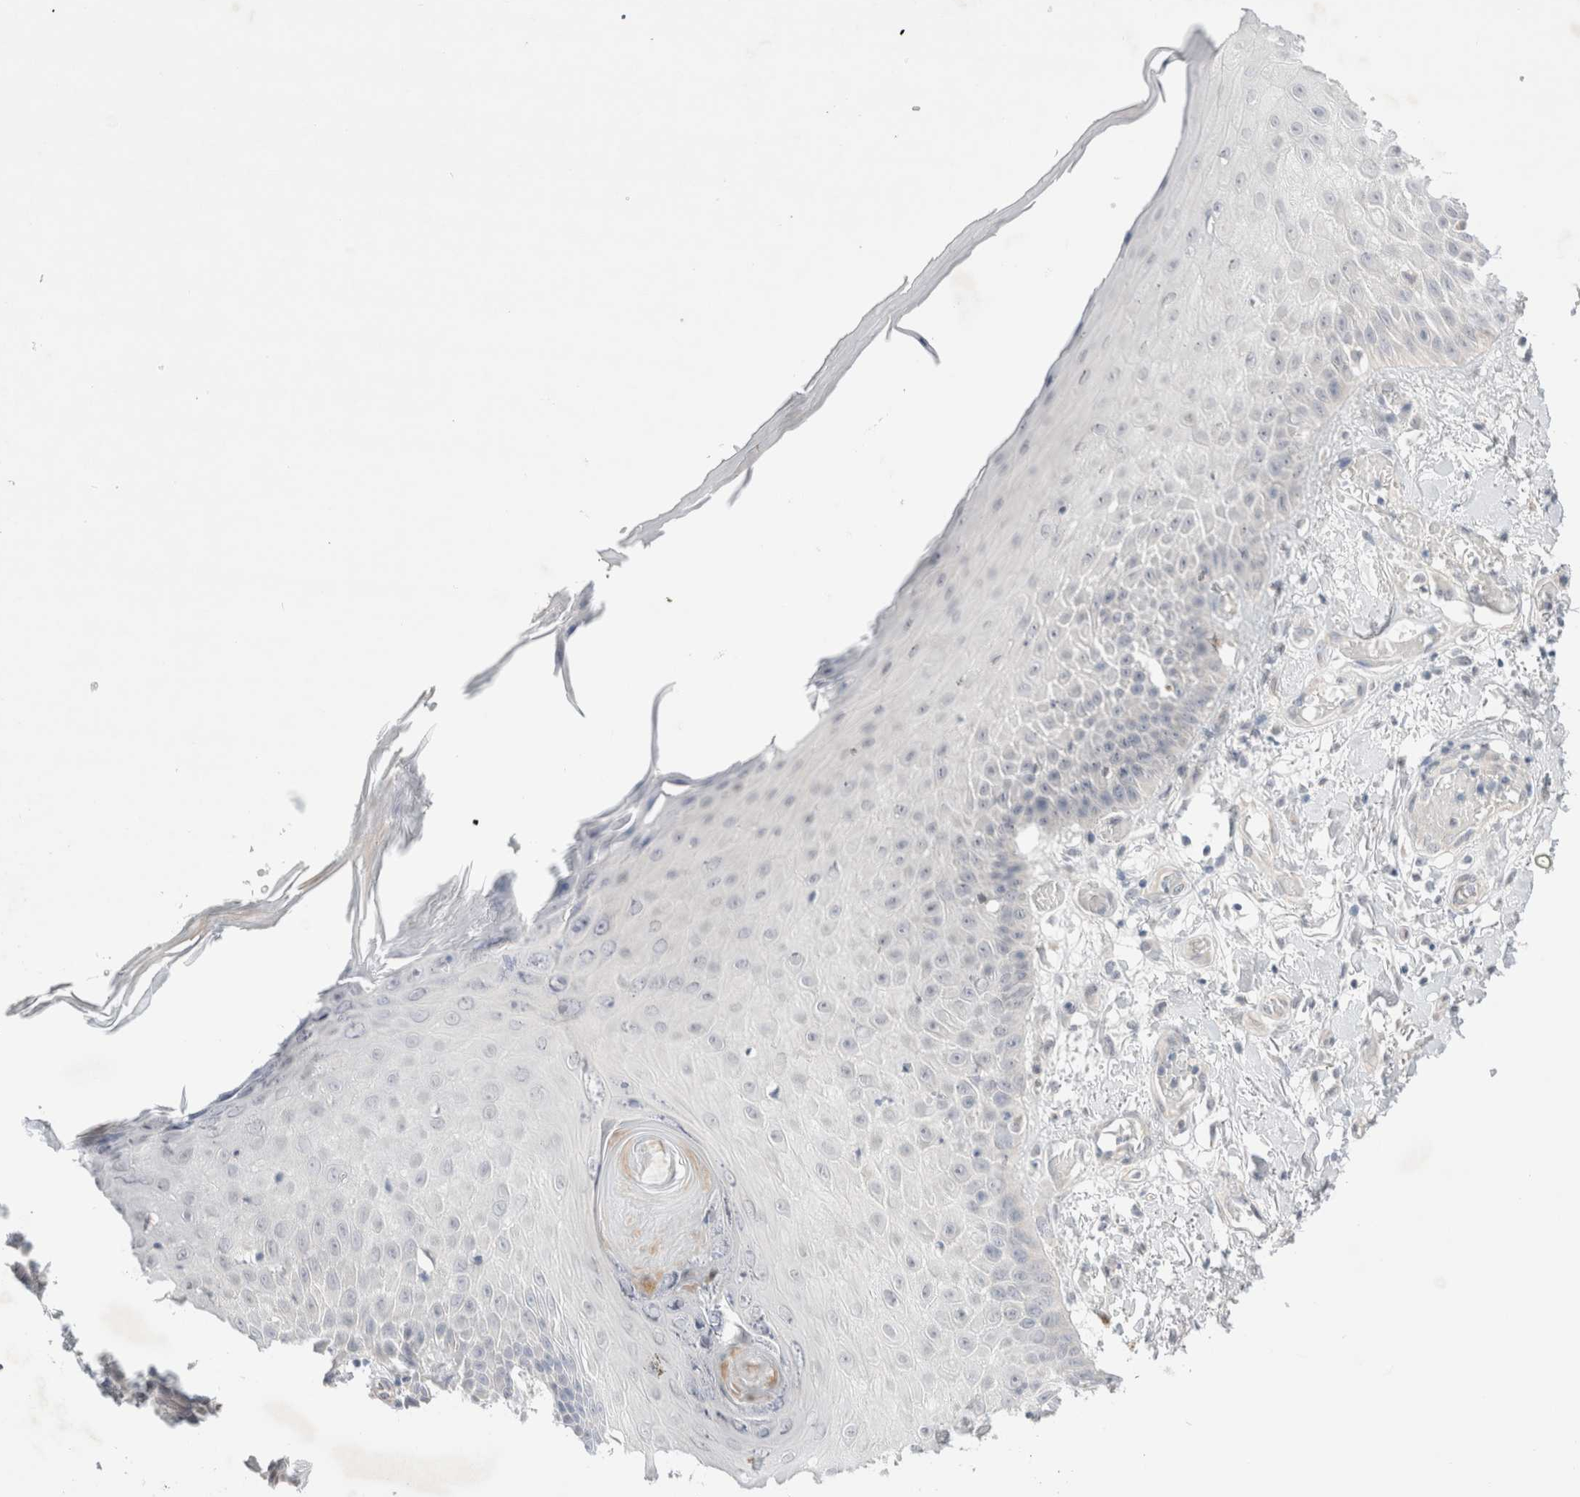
{"staining": {"intensity": "negative", "quantity": "none", "location": "none"}, "tissue": "skin", "cell_type": "Fibroblasts", "image_type": "normal", "snomed": [{"axis": "morphology", "description": "Normal tissue, NOS"}, {"axis": "morphology", "description": "Inflammation, NOS"}, {"axis": "topography", "description": "Skin"}], "caption": "Fibroblasts show no significant protein positivity in benign skin. (Immunohistochemistry (ihc), brightfield microscopy, high magnification).", "gene": "SPATA20", "patient": {"sex": "female", "age": 44}}